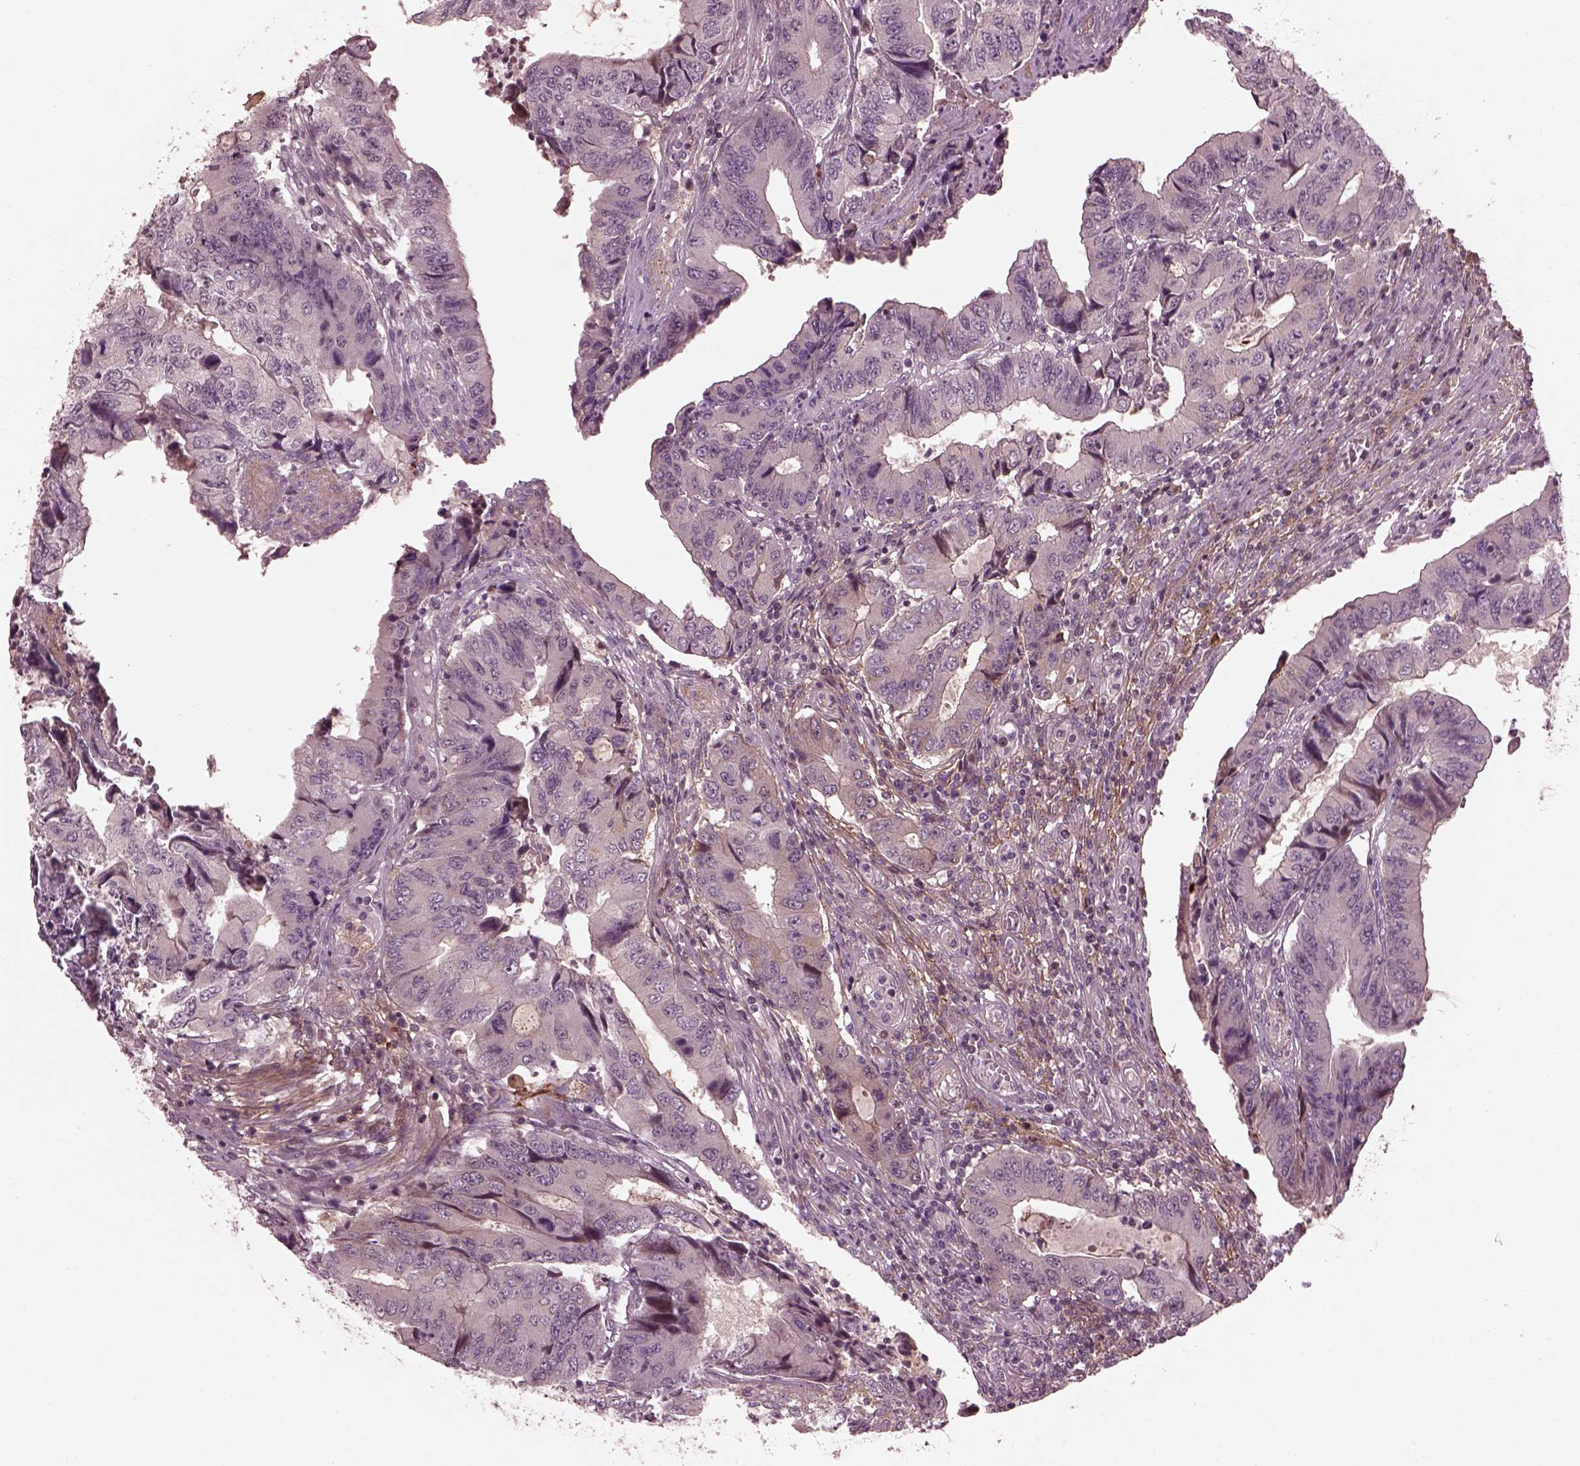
{"staining": {"intensity": "negative", "quantity": "none", "location": "none"}, "tissue": "colorectal cancer", "cell_type": "Tumor cells", "image_type": "cancer", "snomed": [{"axis": "morphology", "description": "Adenocarcinoma, NOS"}, {"axis": "topography", "description": "Colon"}], "caption": "This is an IHC micrograph of human adenocarcinoma (colorectal). There is no positivity in tumor cells.", "gene": "EFEMP1", "patient": {"sex": "male", "age": 53}}